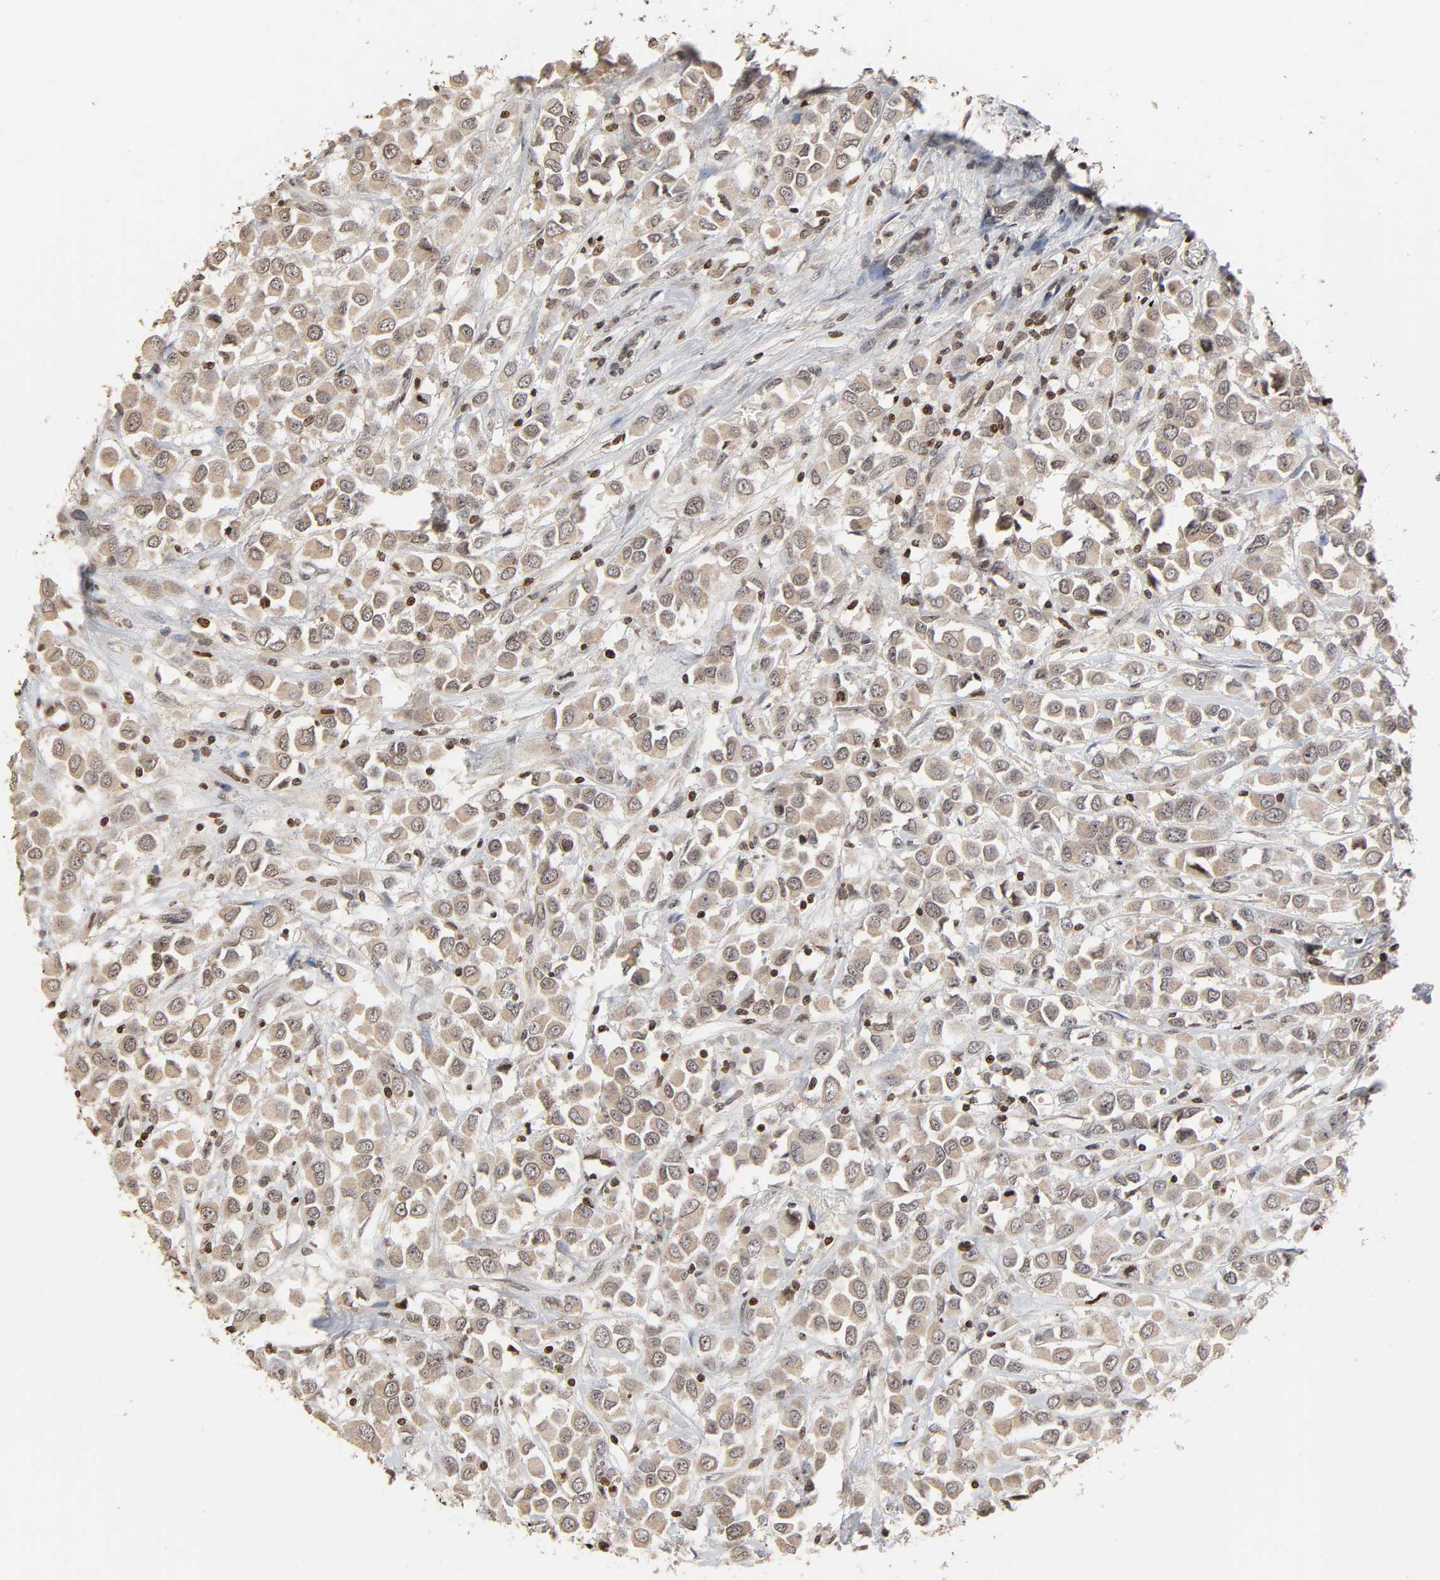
{"staining": {"intensity": "weak", "quantity": ">75%", "location": "cytoplasmic/membranous"}, "tissue": "breast cancer", "cell_type": "Tumor cells", "image_type": "cancer", "snomed": [{"axis": "morphology", "description": "Duct carcinoma"}, {"axis": "topography", "description": "Breast"}], "caption": "A brown stain labels weak cytoplasmic/membranous positivity of a protein in breast cancer tumor cells. (DAB (3,3'-diaminobenzidine) = brown stain, brightfield microscopy at high magnification).", "gene": "ZNF473", "patient": {"sex": "female", "age": 61}}